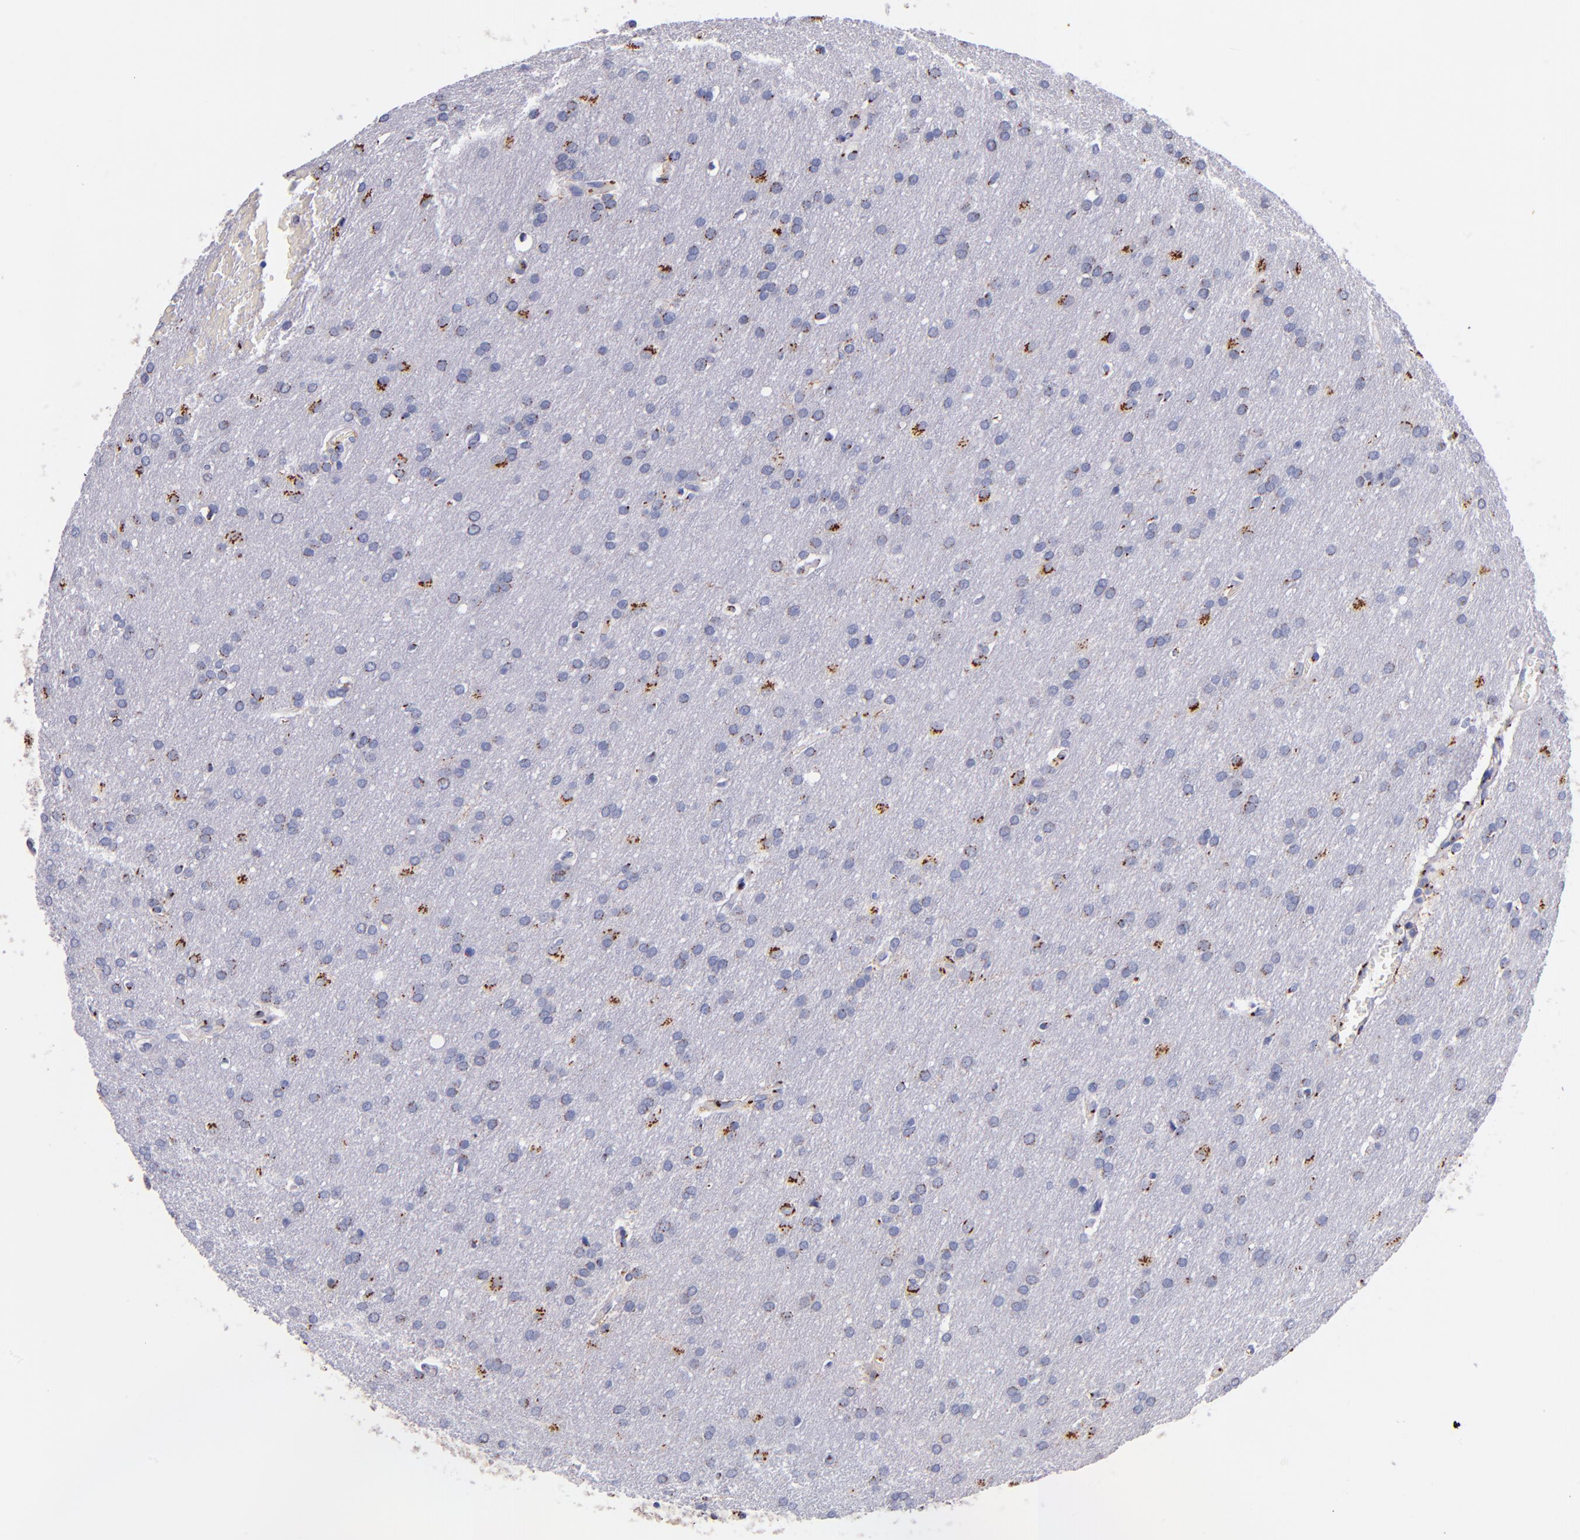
{"staining": {"intensity": "moderate", "quantity": "<25%", "location": "cytoplasmic/membranous"}, "tissue": "glioma", "cell_type": "Tumor cells", "image_type": "cancer", "snomed": [{"axis": "morphology", "description": "Glioma, malignant, Low grade"}, {"axis": "topography", "description": "Brain"}], "caption": "Immunohistochemistry of low-grade glioma (malignant) exhibits low levels of moderate cytoplasmic/membranous positivity in about <25% of tumor cells.", "gene": "GOLIM4", "patient": {"sex": "female", "age": 32}}